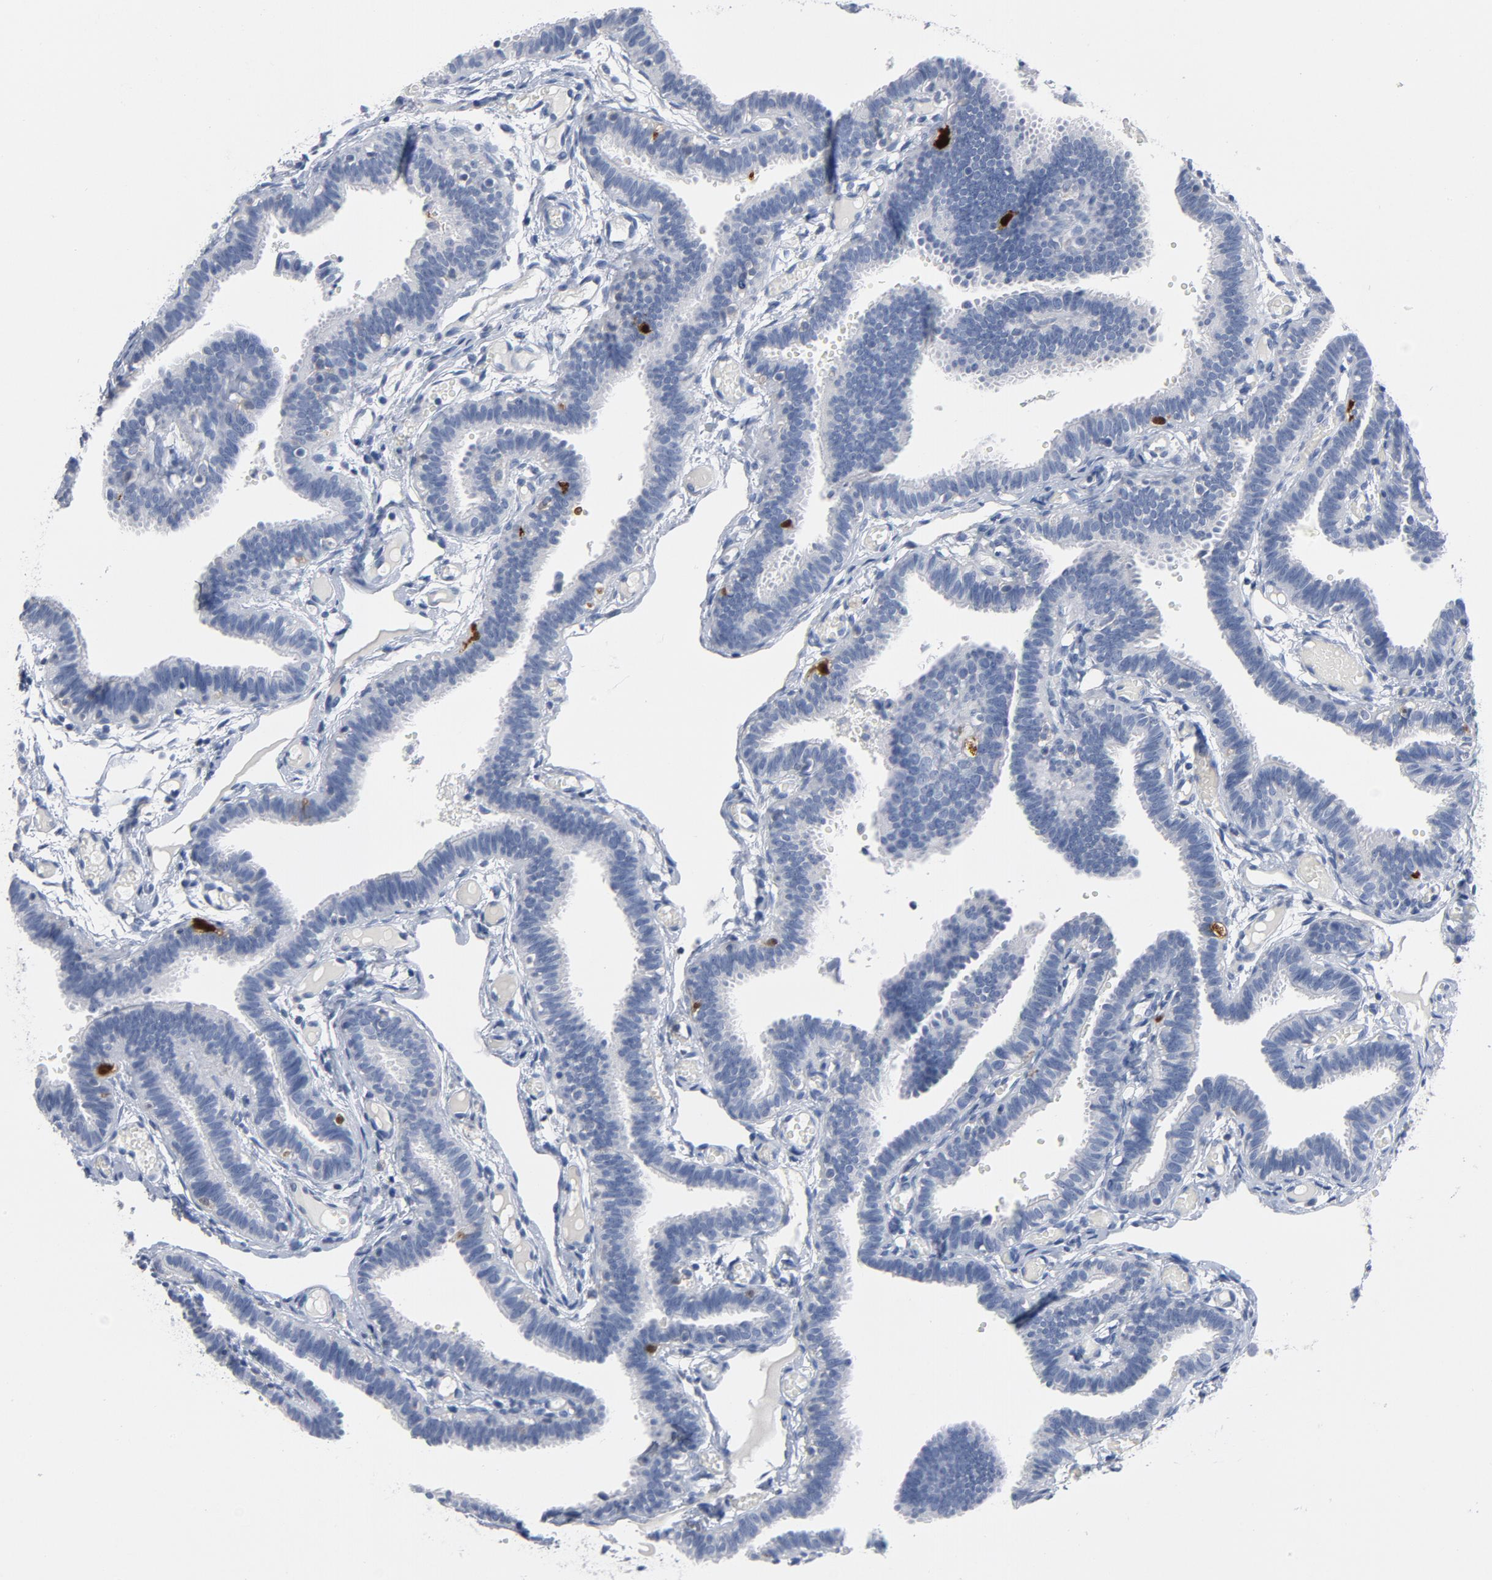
{"staining": {"intensity": "strong", "quantity": "<25%", "location": "nuclear"}, "tissue": "fallopian tube", "cell_type": "Glandular cells", "image_type": "normal", "snomed": [{"axis": "morphology", "description": "Normal tissue, NOS"}, {"axis": "topography", "description": "Fallopian tube"}], "caption": "High-power microscopy captured an immunohistochemistry histopathology image of benign fallopian tube, revealing strong nuclear staining in about <25% of glandular cells.", "gene": "CDC20", "patient": {"sex": "female", "age": 29}}